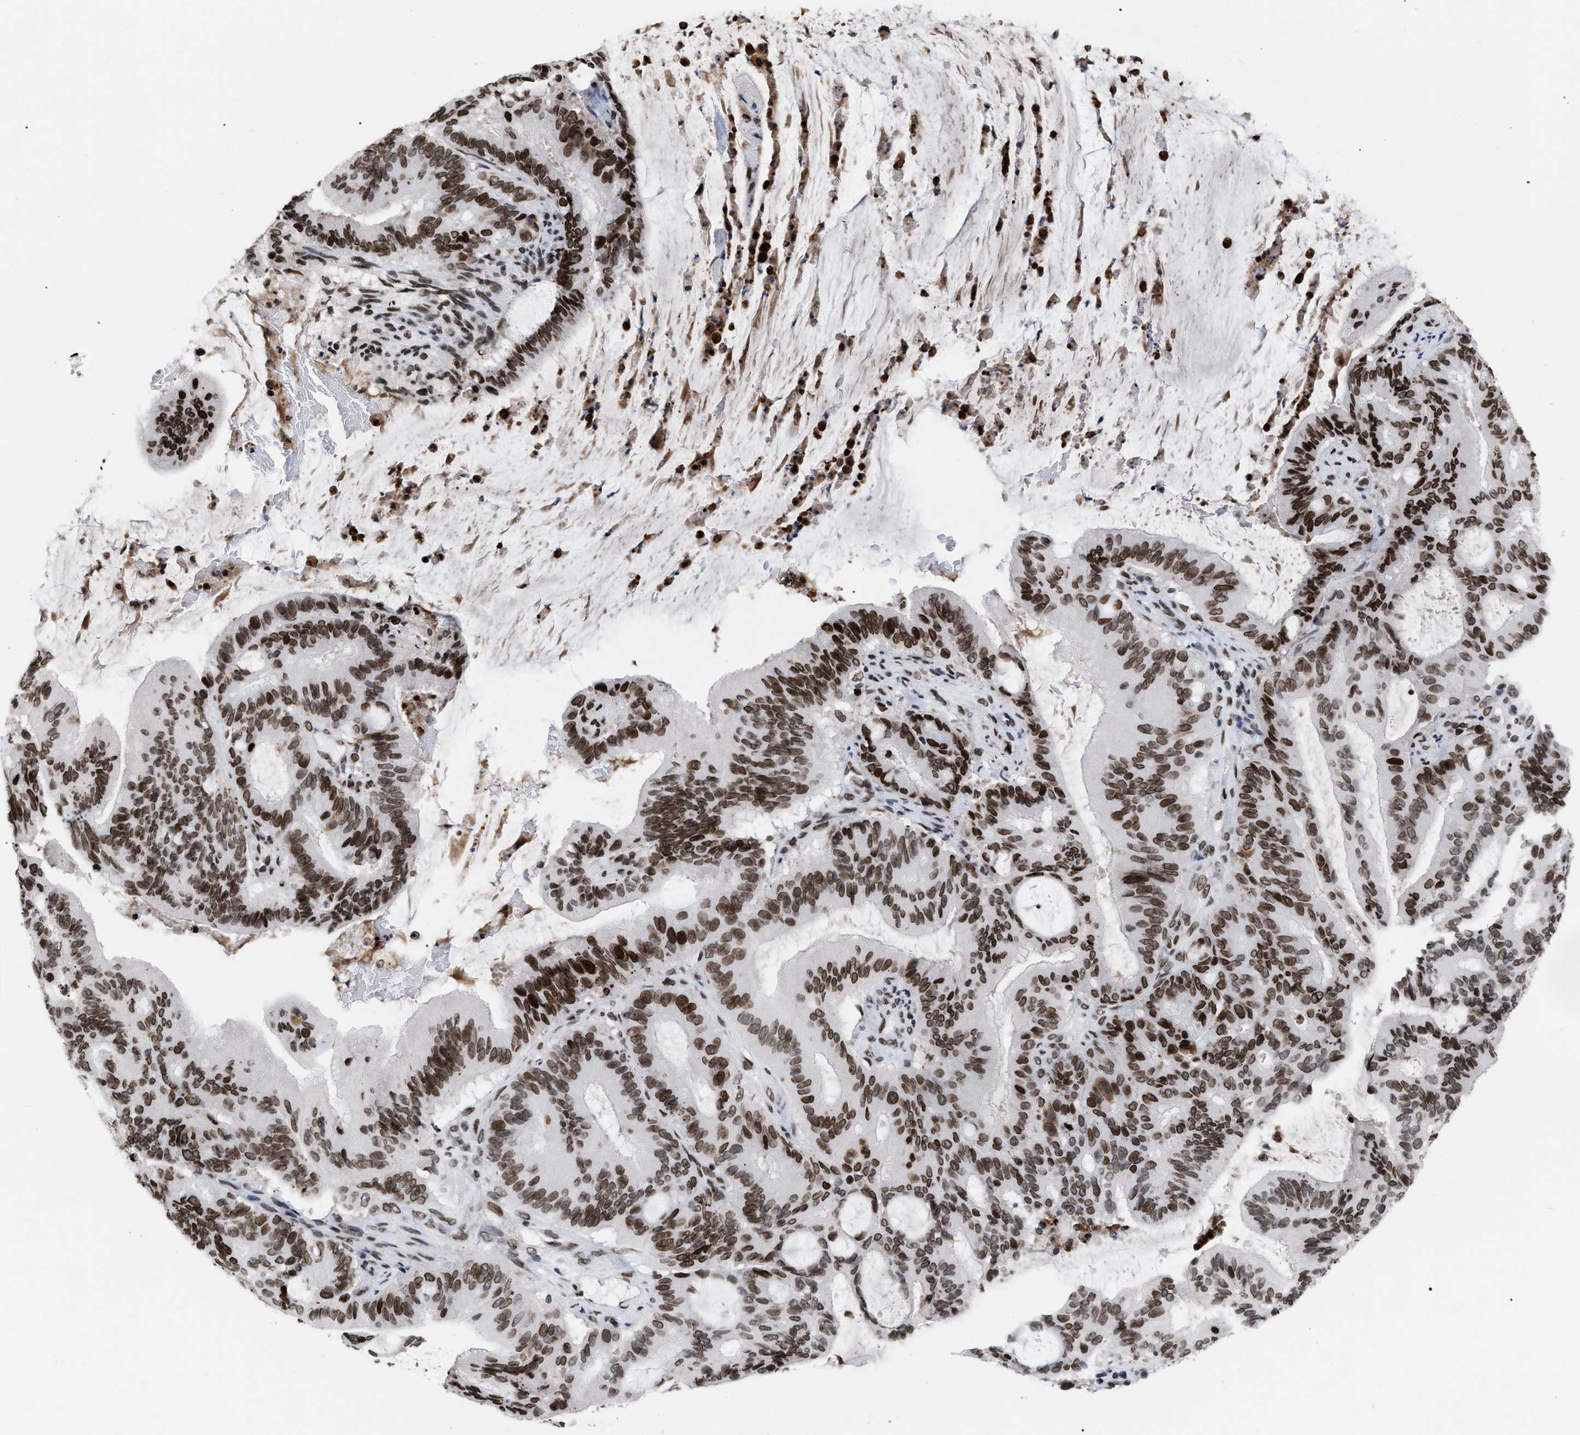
{"staining": {"intensity": "strong", "quantity": ">75%", "location": "cytoplasmic/membranous,nuclear"}, "tissue": "liver cancer", "cell_type": "Tumor cells", "image_type": "cancer", "snomed": [{"axis": "morphology", "description": "Normal tissue, NOS"}, {"axis": "morphology", "description": "Cholangiocarcinoma"}, {"axis": "topography", "description": "Liver"}, {"axis": "topography", "description": "Peripheral nerve tissue"}], "caption": "A brown stain shows strong cytoplasmic/membranous and nuclear staining of a protein in human liver cancer (cholangiocarcinoma) tumor cells.", "gene": "TPR", "patient": {"sex": "female", "age": 73}}